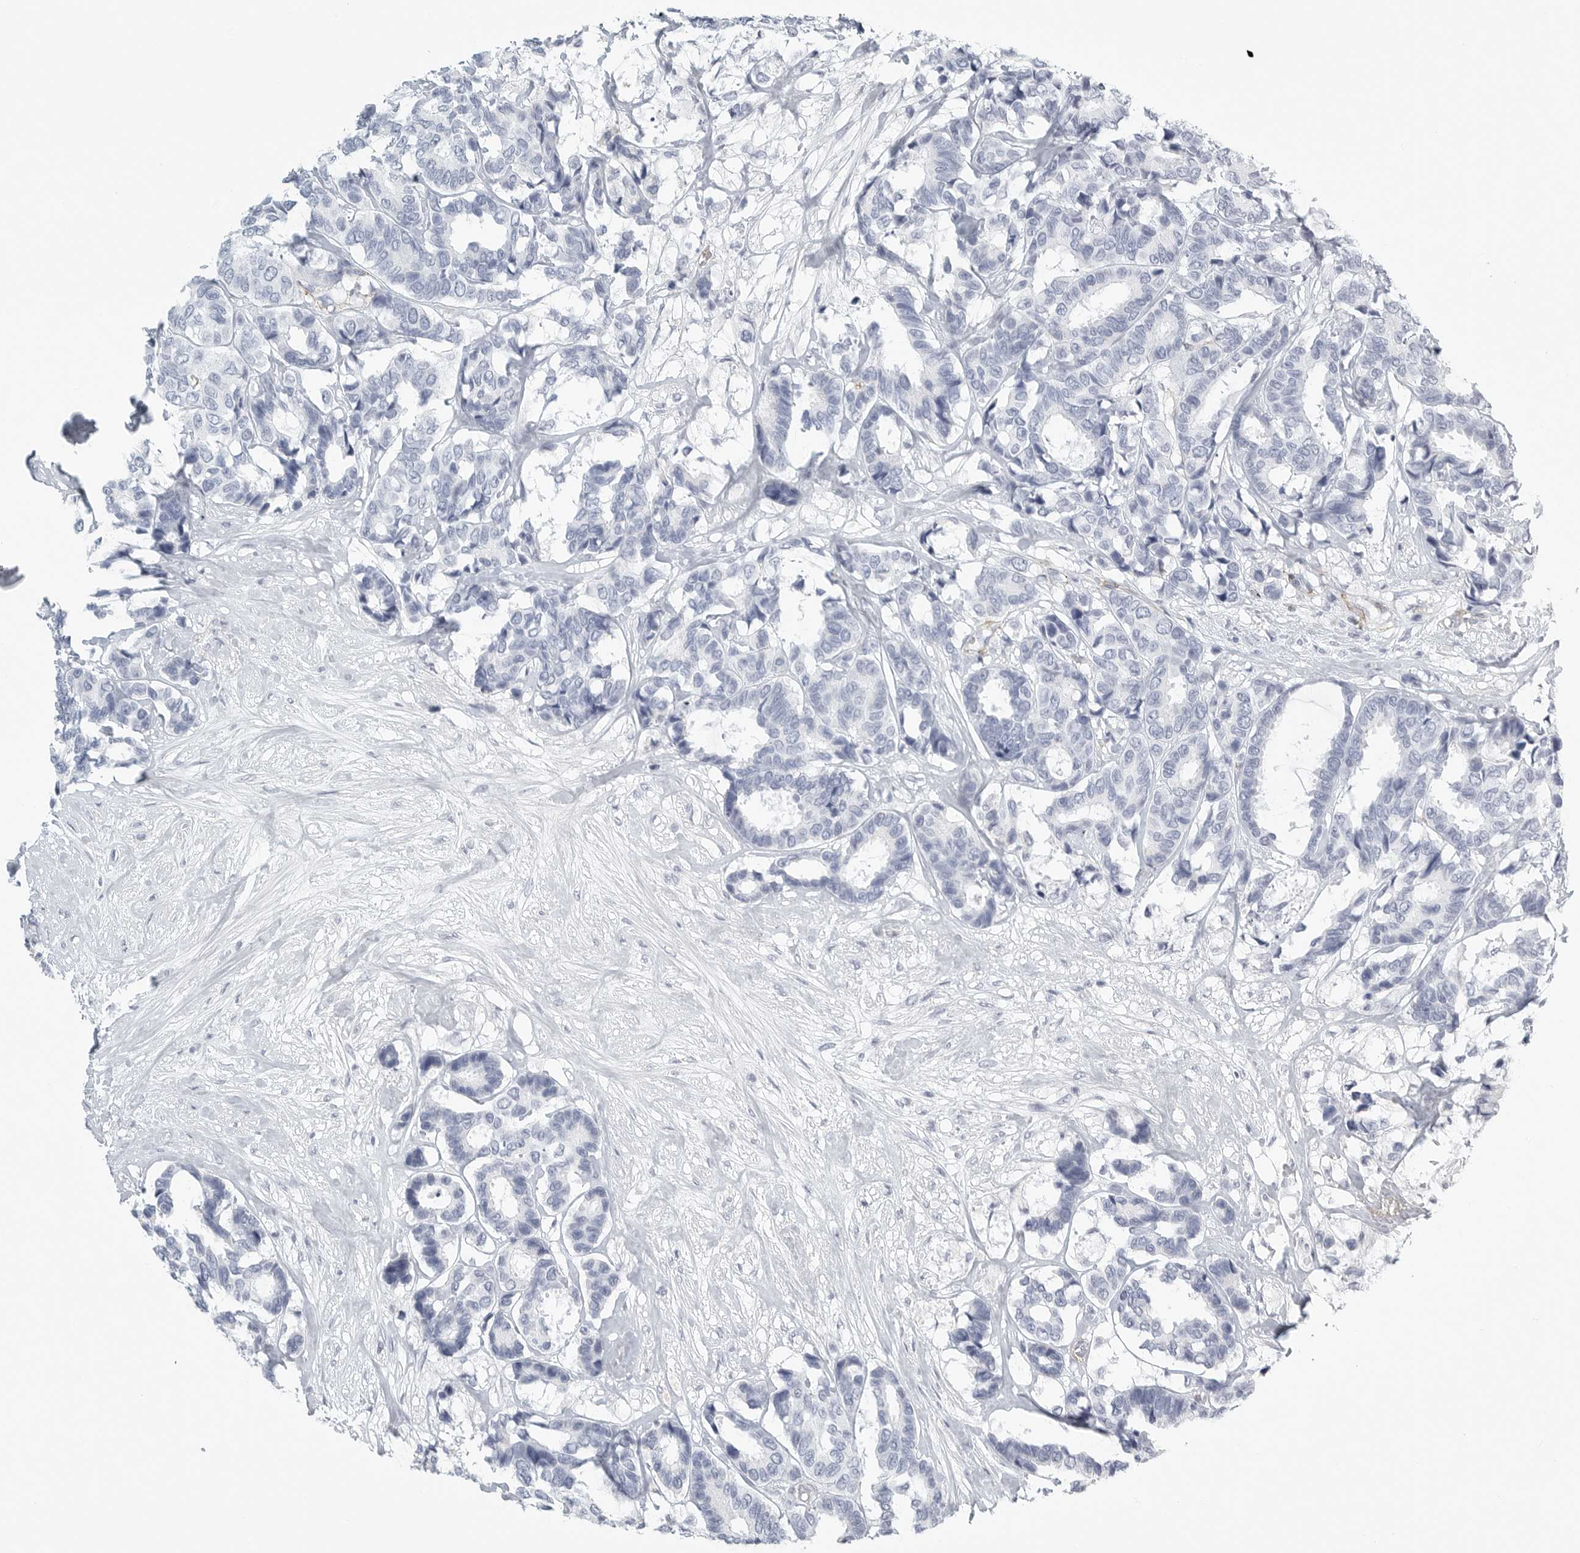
{"staining": {"intensity": "negative", "quantity": "none", "location": "none"}, "tissue": "breast cancer", "cell_type": "Tumor cells", "image_type": "cancer", "snomed": [{"axis": "morphology", "description": "Duct carcinoma"}, {"axis": "topography", "description": "Breast"}], "caption": "The histopathology image demonstrates no significant staining in tumor cells of infiltrating ductal carcinoma (breast).", "gene": "TNR", "patient": {"sex": "female", "age": 87}}